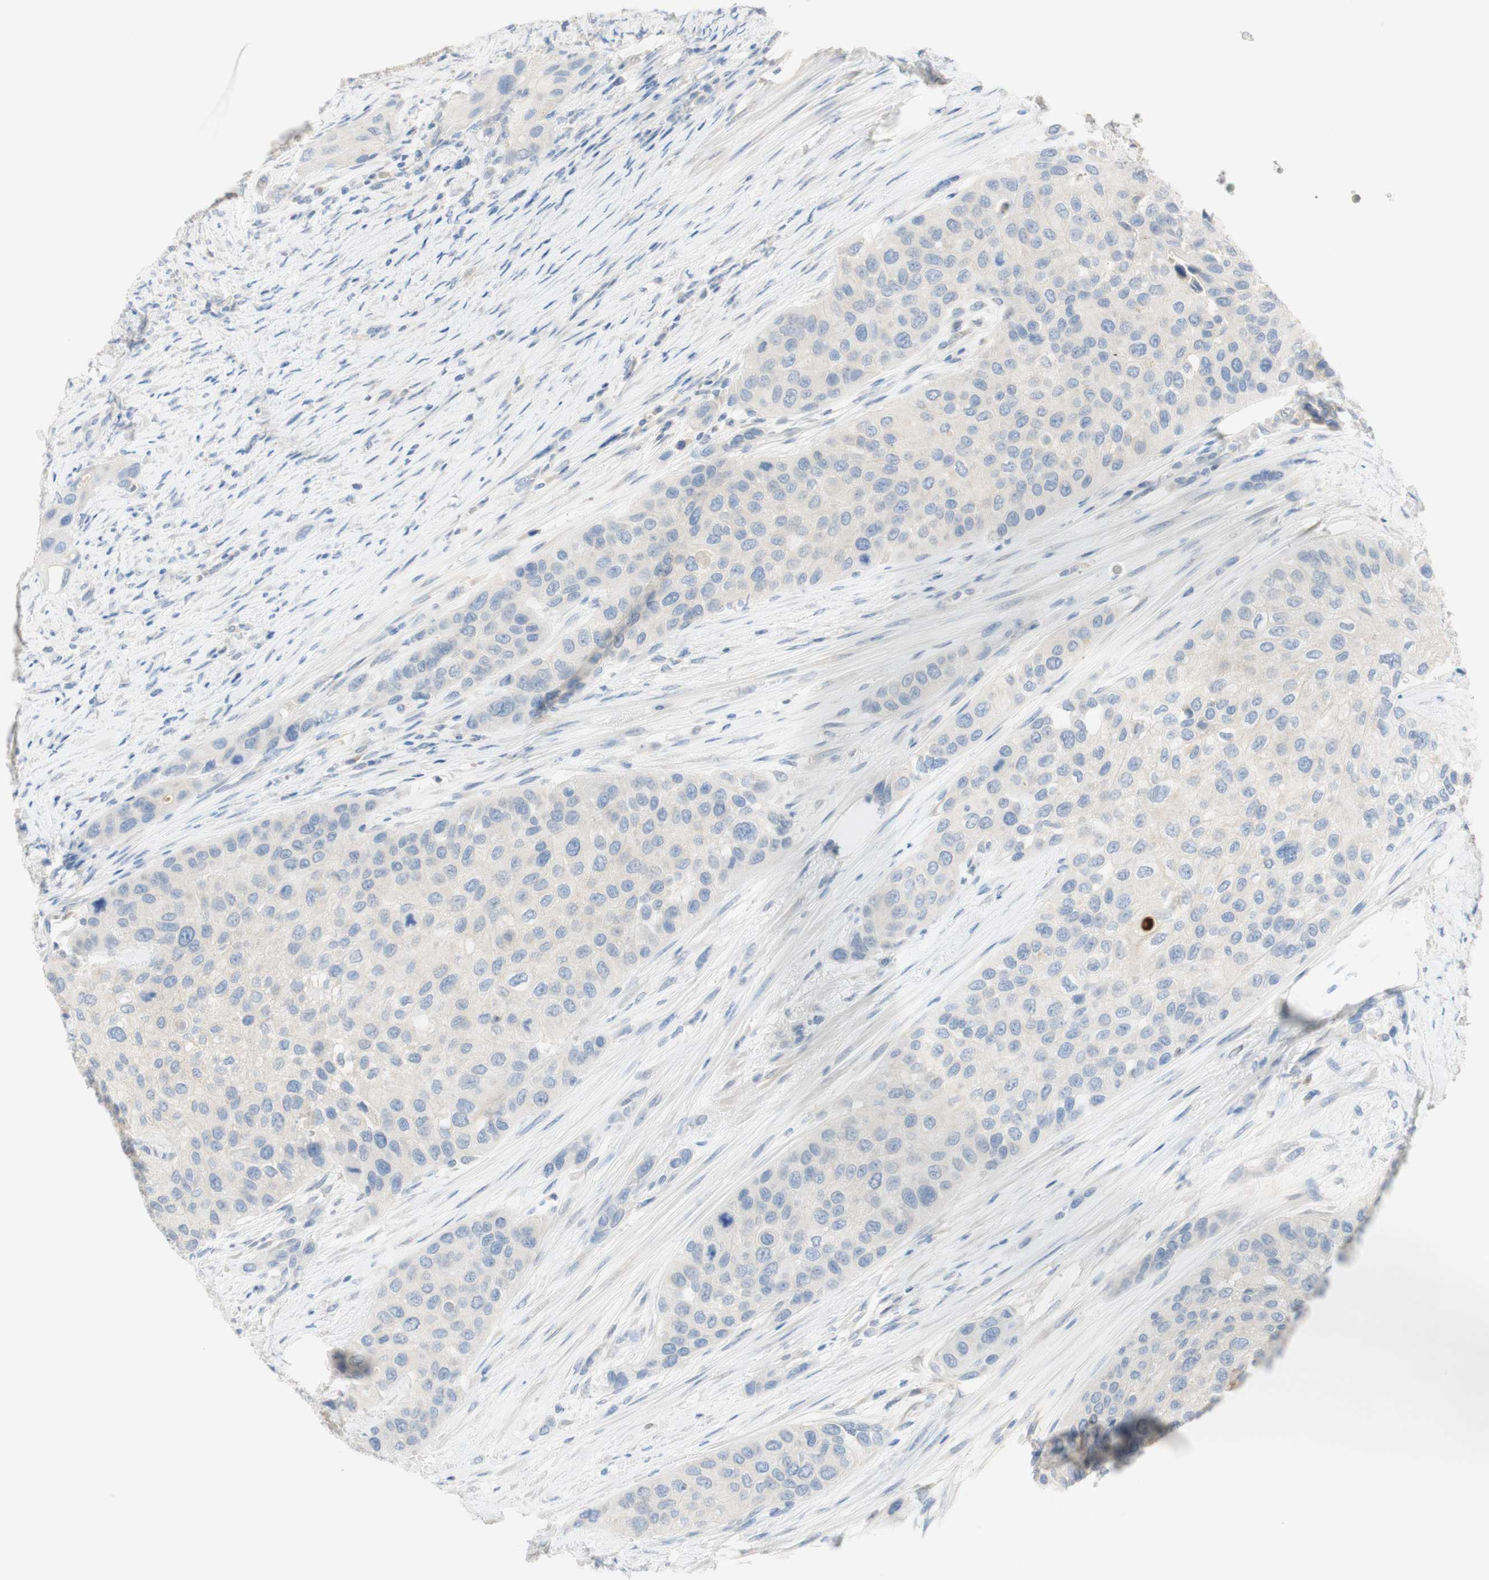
{"staining": {"intensity": "negative", "quantity": "none", "location": "none"}, "tissue": "urothelial cancer", "cell_type": "Tumor cells", "image_type": "cancer", "snomed": [{"axis": "morphology", "description": "Urothelial carcinoma, High grade"}, {"axis": "topography", "description": "Urinary bladder"}], "caption": "Immunohistochemical staining of high-grade urothelial carcinoma reveals no significant positivity in tumor cells.", "gene": "SELENBP1", "patient": {"sex": "female", "age": 56}}